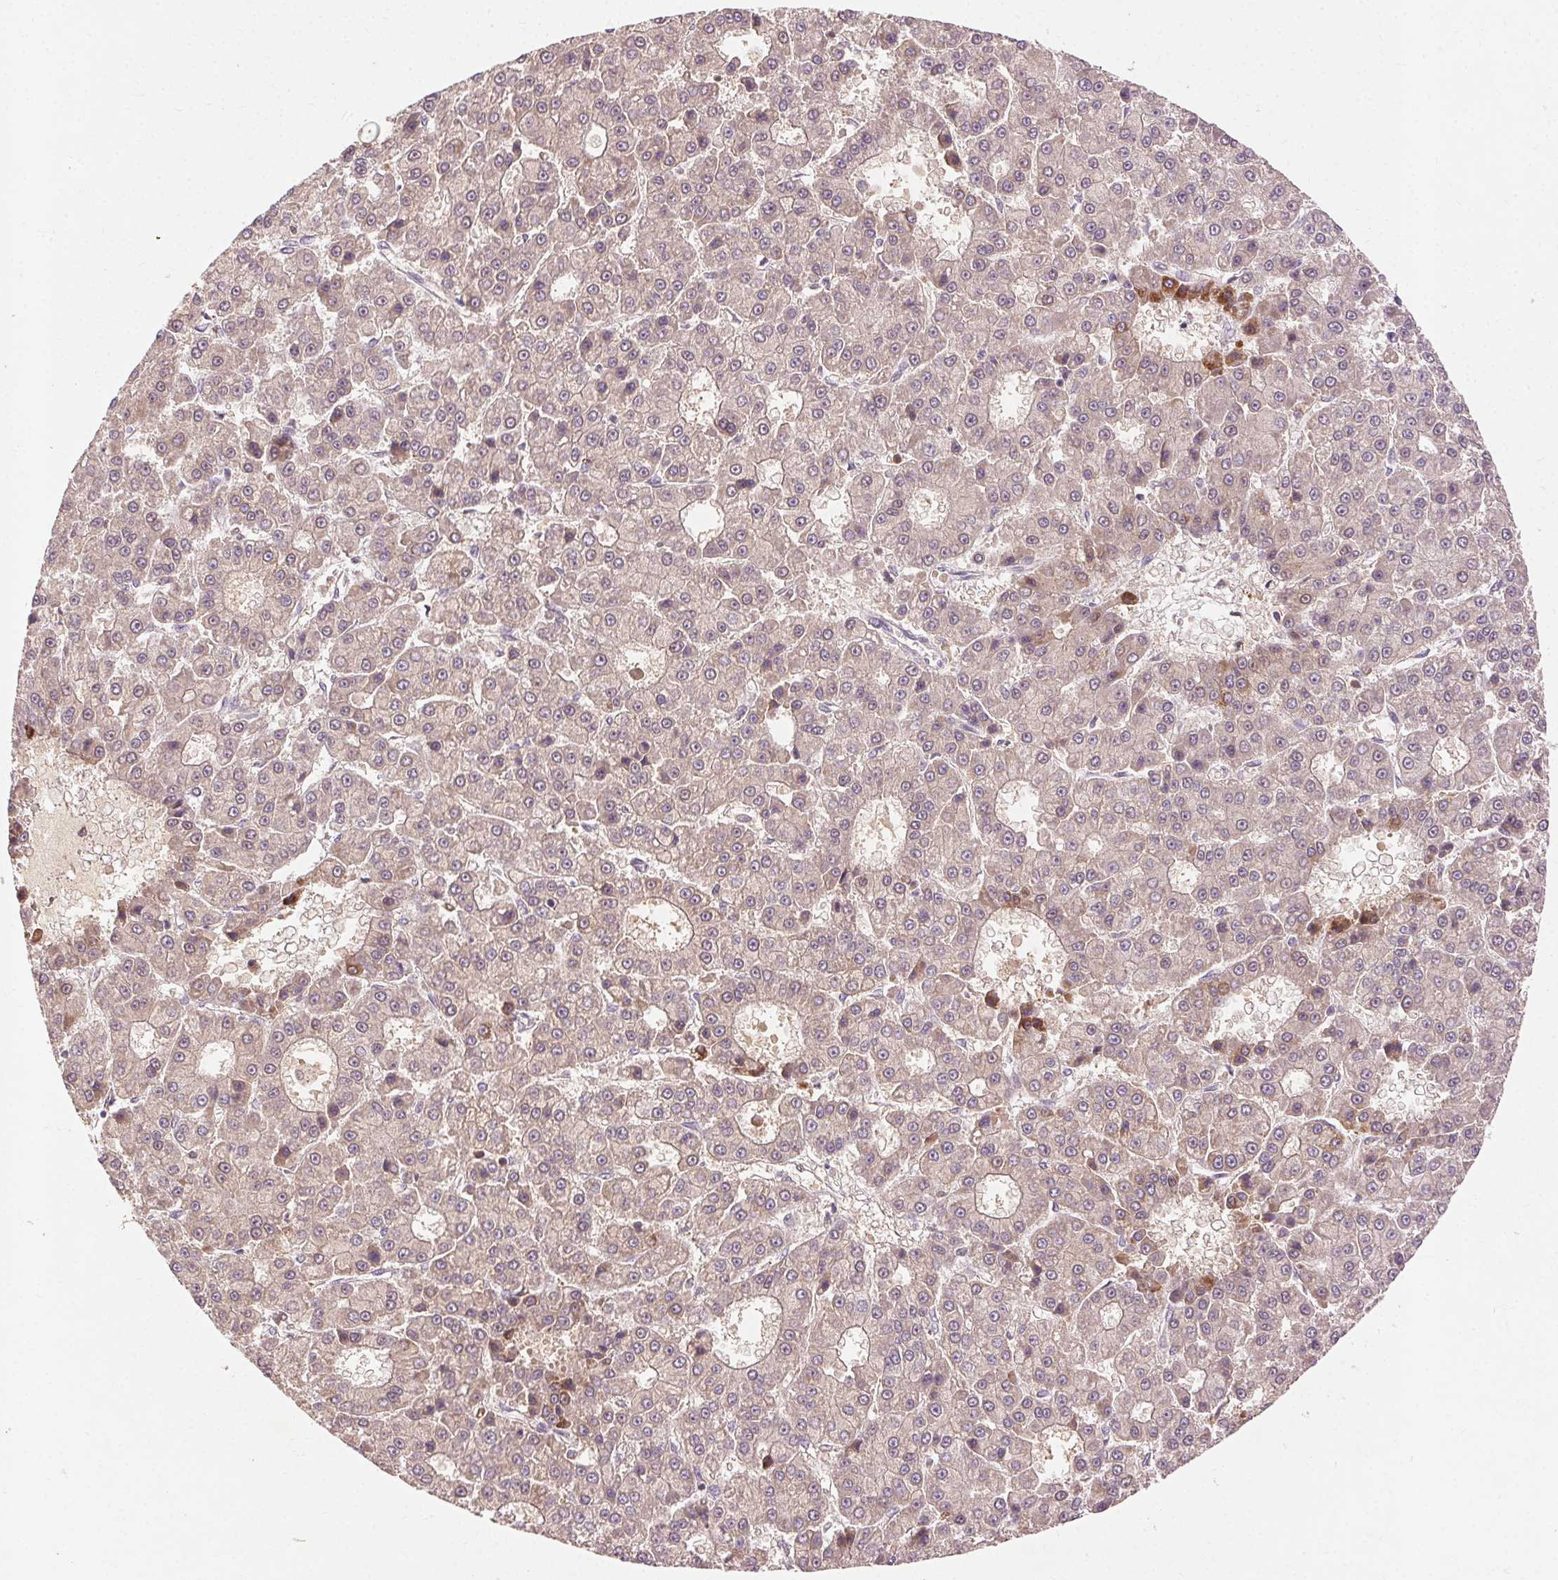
{"staining": {"intensity": "weak", "quantity": "<25%", "location": "cytoplasmic/membranous"}, "tissue": "liver cancer", "cell_type": "Tumor cells", "image_type": "cancer", "snomed": [{"axis": "morphology", "description": "Carcinoma, Hepatocellular, NOS"}, {"axis": "topography", "description": "Liver"}], "caption": "High power microscopy micrograph of an immunohistochemistry micrograph of liver cancer (hepatocellular carcinoma), revealing no significant expression in tumor cells. Brightfield microscopy of immunohistochemistry stained with DAB (brown) and hematoxylin (blue), captured at high magnification.", "gene": "REP15", "patient": {"sex": "male", "age": 70}}